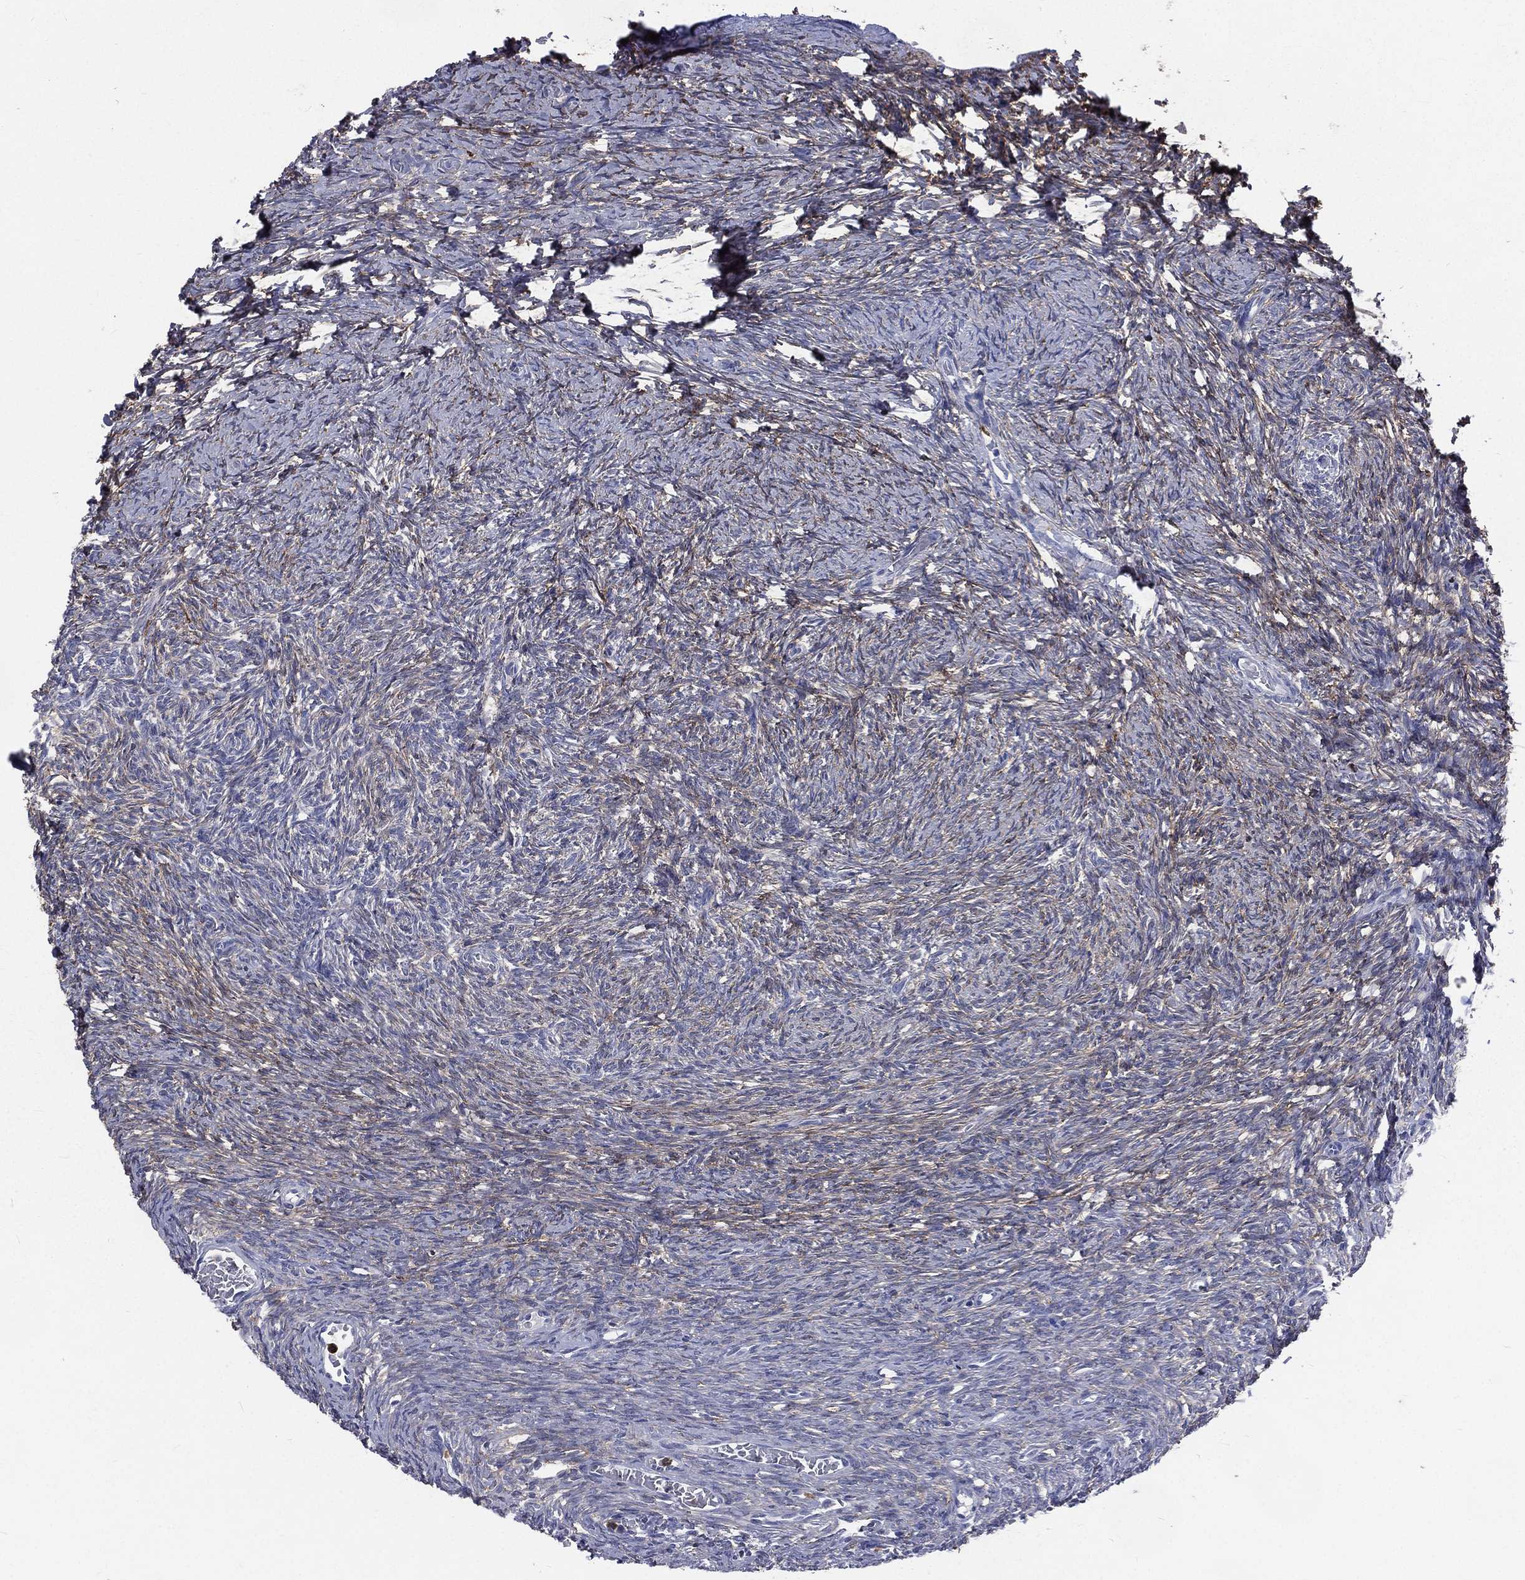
{"staining": {"intensity": "negative", "quantity": "none", "location": "none"}, "tissue": "ovary", "cell_type": "Follicle cells", "image_type": "normal", "snomed": [{"axis": "morphology", "description": "Normal tissue, NOS"}, {"axis": "topography", "description": "Ovary"}], "caption": "IHC micrograph of unremarkable ovary stained for a protein (brown), which reveals no positivity in follicle cells. (DAB IHC, high magnification).", "gene": "BASP1", "patient": {"sex": "female", "age": 39}}